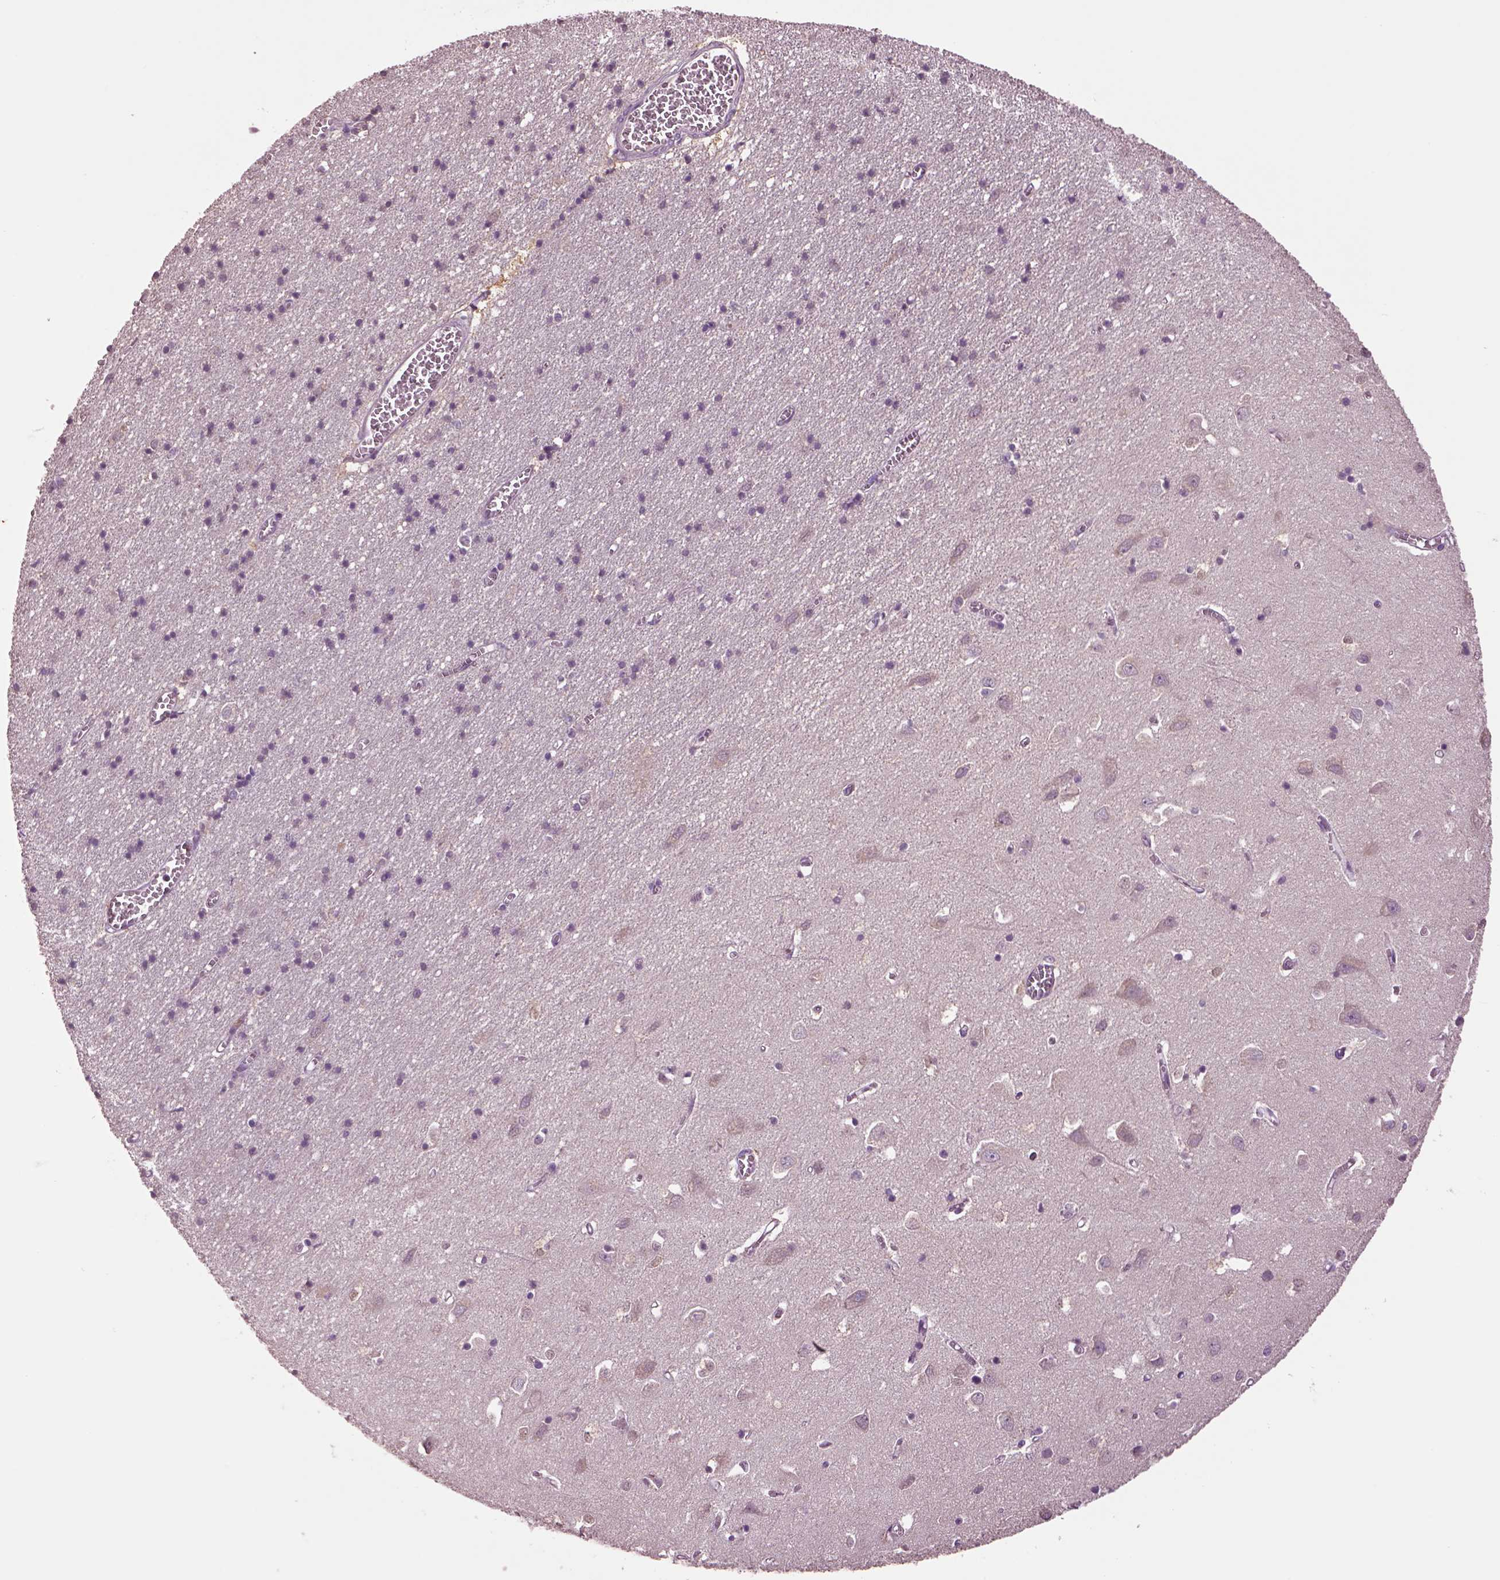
{"staining": {"intensity": "negative", "quantity": "none", "location": "none"}, "tissue": "cerebral cortex", "cell_type": "Endothelial cells", "image_type": "normal", "snomed": [{"axis": "morphology", "description": "Normal tissue, NOS"}, {"axis": "topography", "description": "Cerebral cortex"}], "caption": "An immunohistochemistry histopathology image of unremarkable cerebral cortex is shown. There is no staining in endothelial cells of cerebral cortex.", "gene": "CLPSL1", "patient": {"sex": "male", "age": 70}}